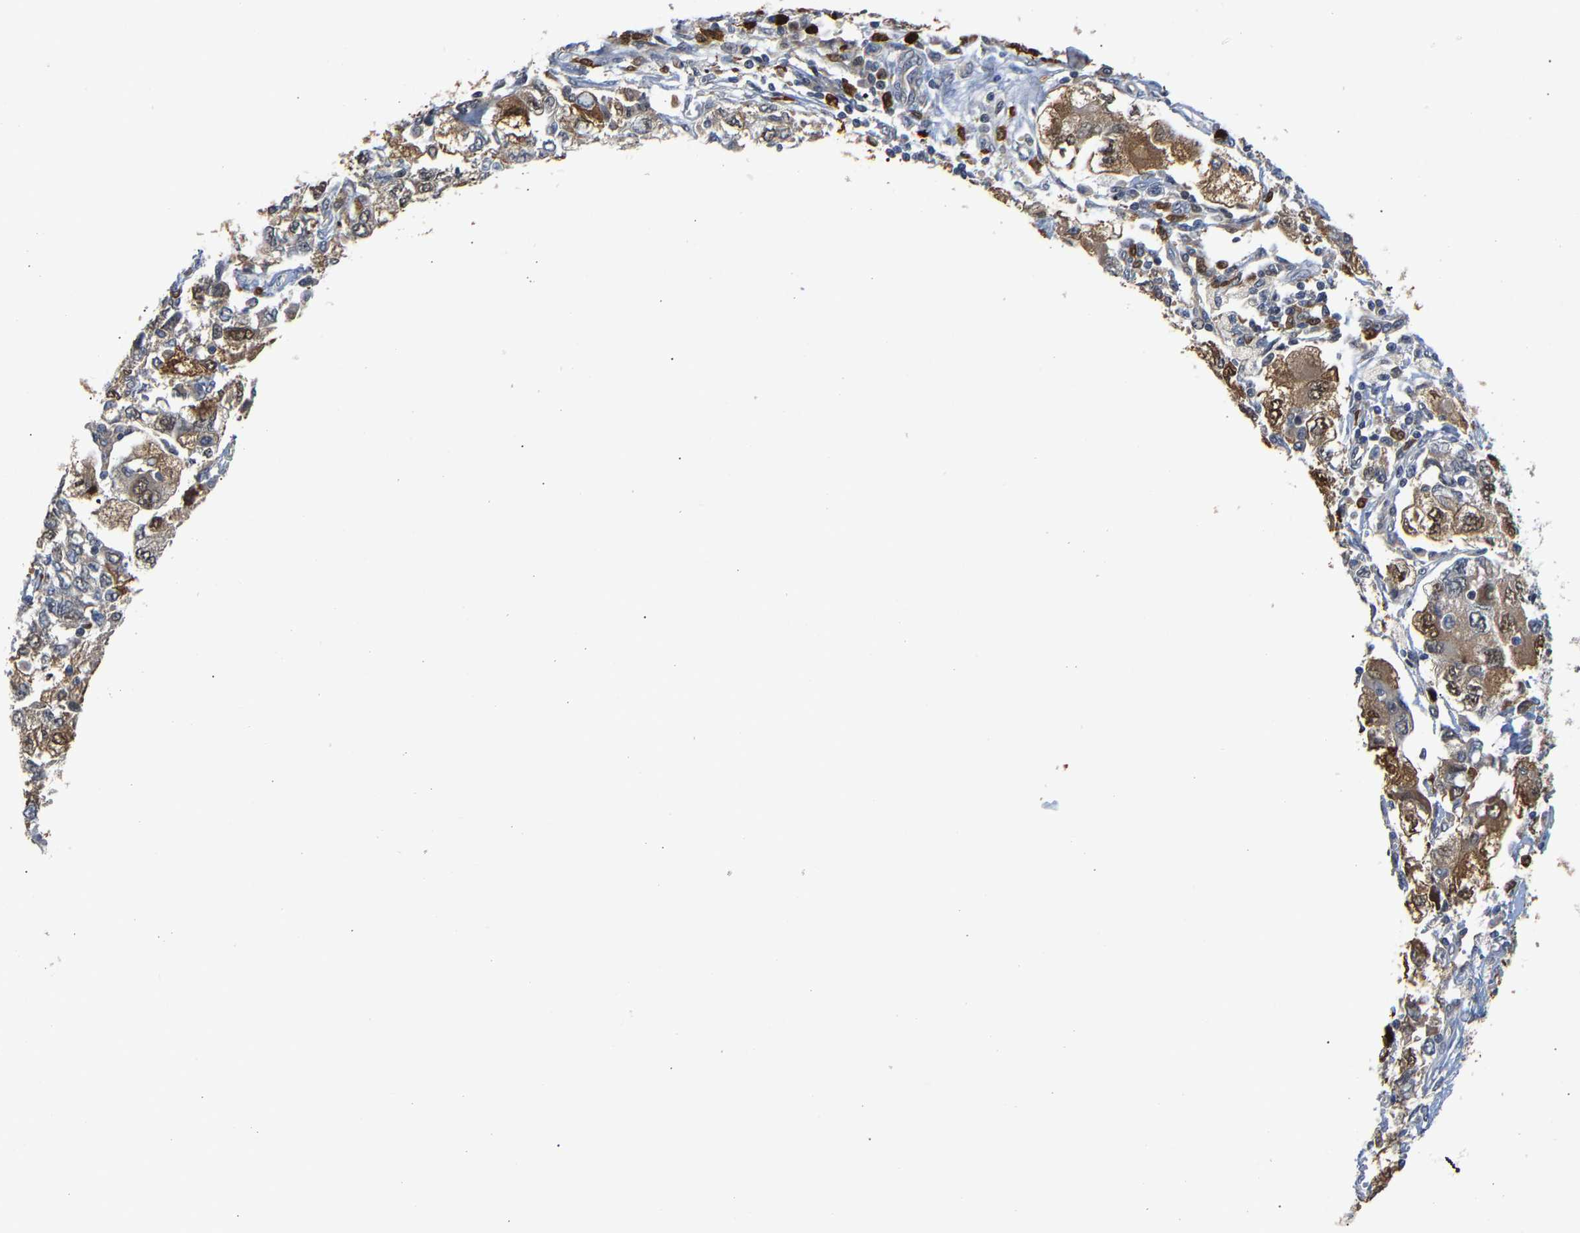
{"staining": {"intensity": "moderate", "quantity": "25%-75%", "location": "cytoplasmic/membranous,nuclear"}, "tissue": "ovarian cancer", "cell_type": "Tumor cells", "image_type": "cancer", "snomed": [{"axis": "morphology", "description": "Carcinoma, NOS"}, {"axis": "morphology", "description": "Cystadenocarcinoma, serous, NOS"}, {"axis": "topography", "description": "Ovary"}], "caption": "This micrograph displays immunohistochemistry (IHC) staining of human ovarian cancer, with medium moderate cytoplasmic/membranous and nuclear positivity in about 25%-75% of tumor cells.", "gene": "TDRD7", "patient": {"sex": "female", "age": 69}}